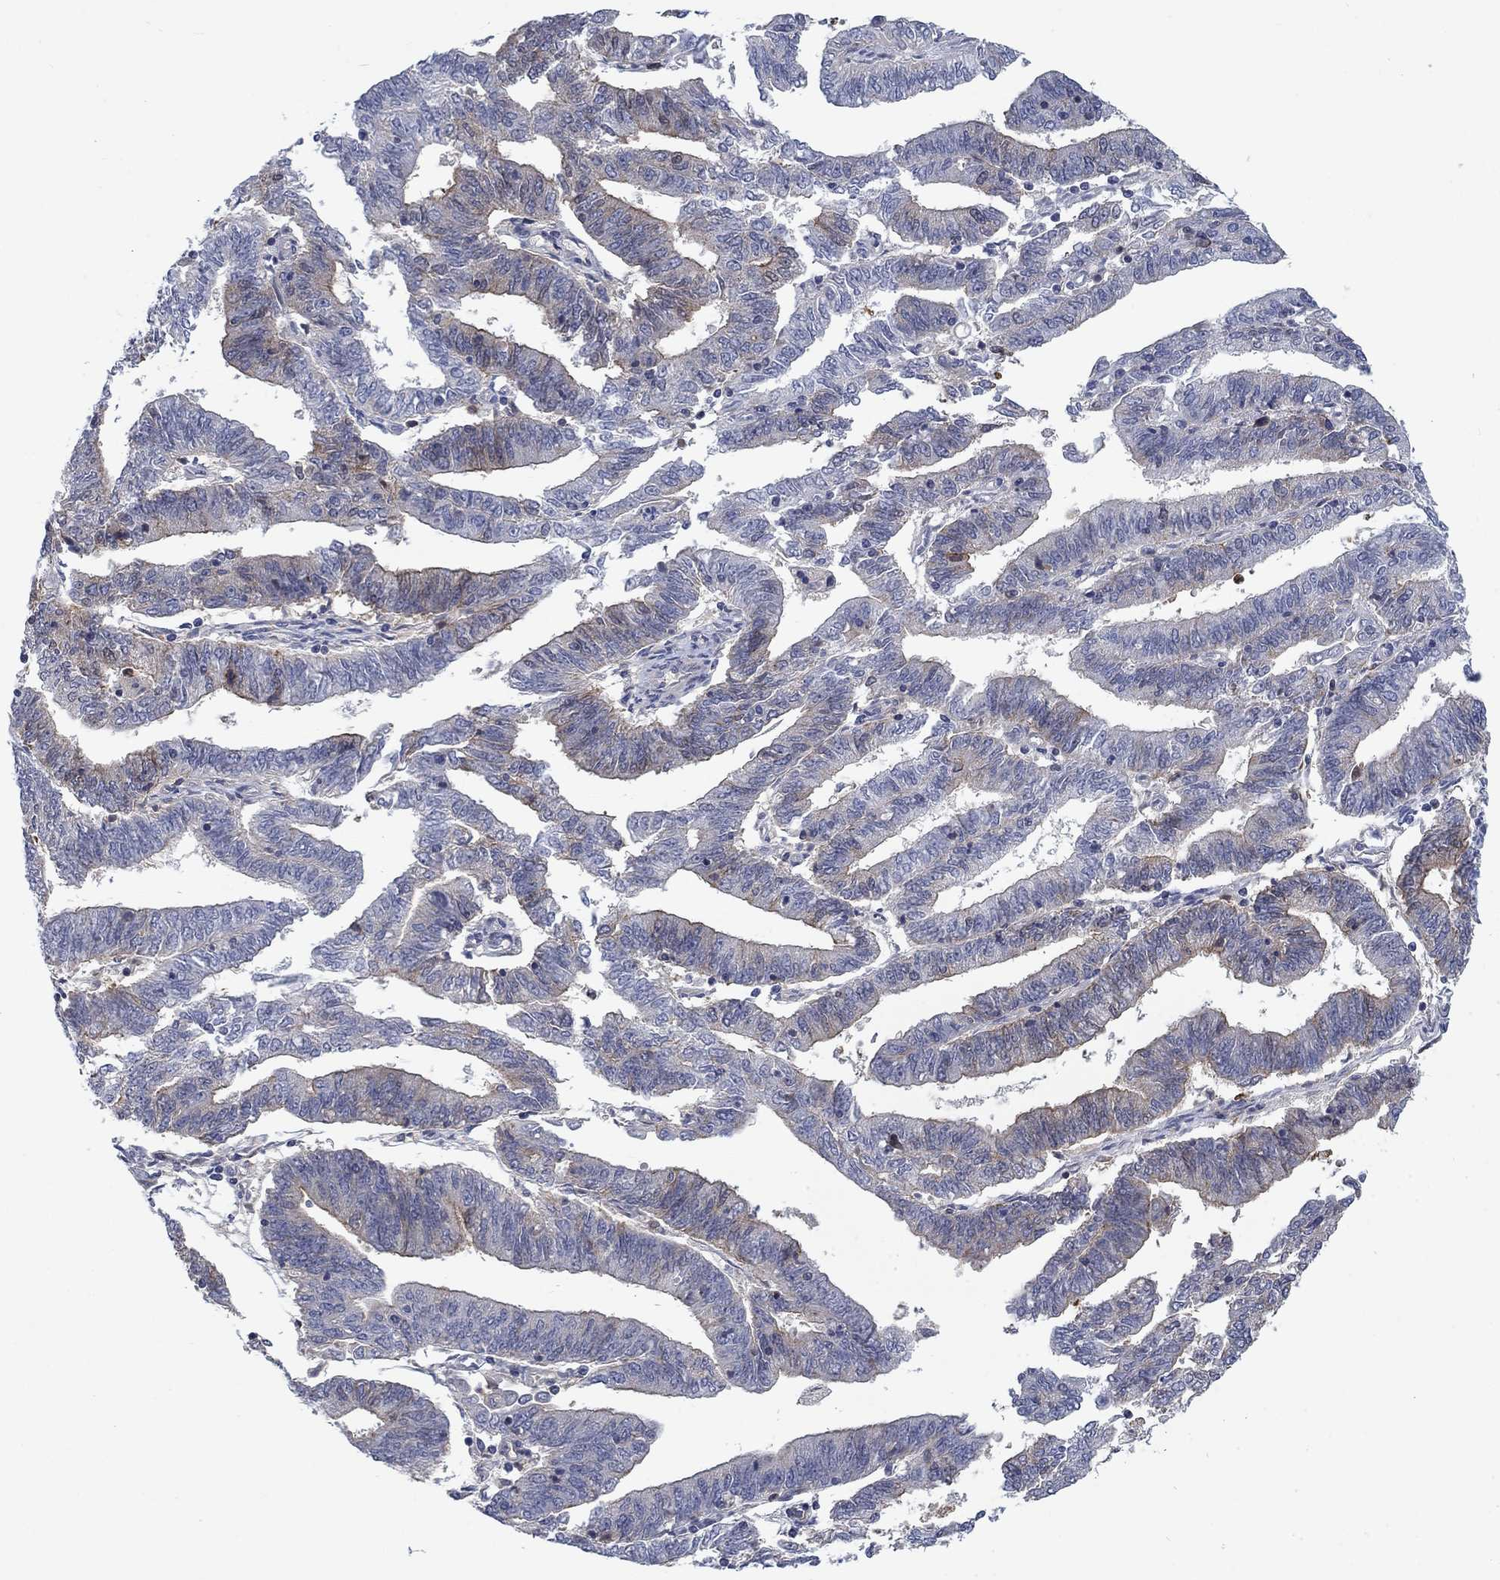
{"staining": {"intensity": "weak", "quantity": "<25%", "location": "cytoplasmic/membranous"}, "tissue": "endometrial cancer", "cell_type": "Tumor cells", "image_type": "cancer", "snomed": [{"axis": "morphology", "description": "Adenocarcinoma, NOS"}, {"axis": "topography", "description": "Endometrium"}], "caption": "Tumor cells show no significant positivity in endometrial cancer.", "gene": "KIF15", "patient": {"sex": "female", "age": 82}}